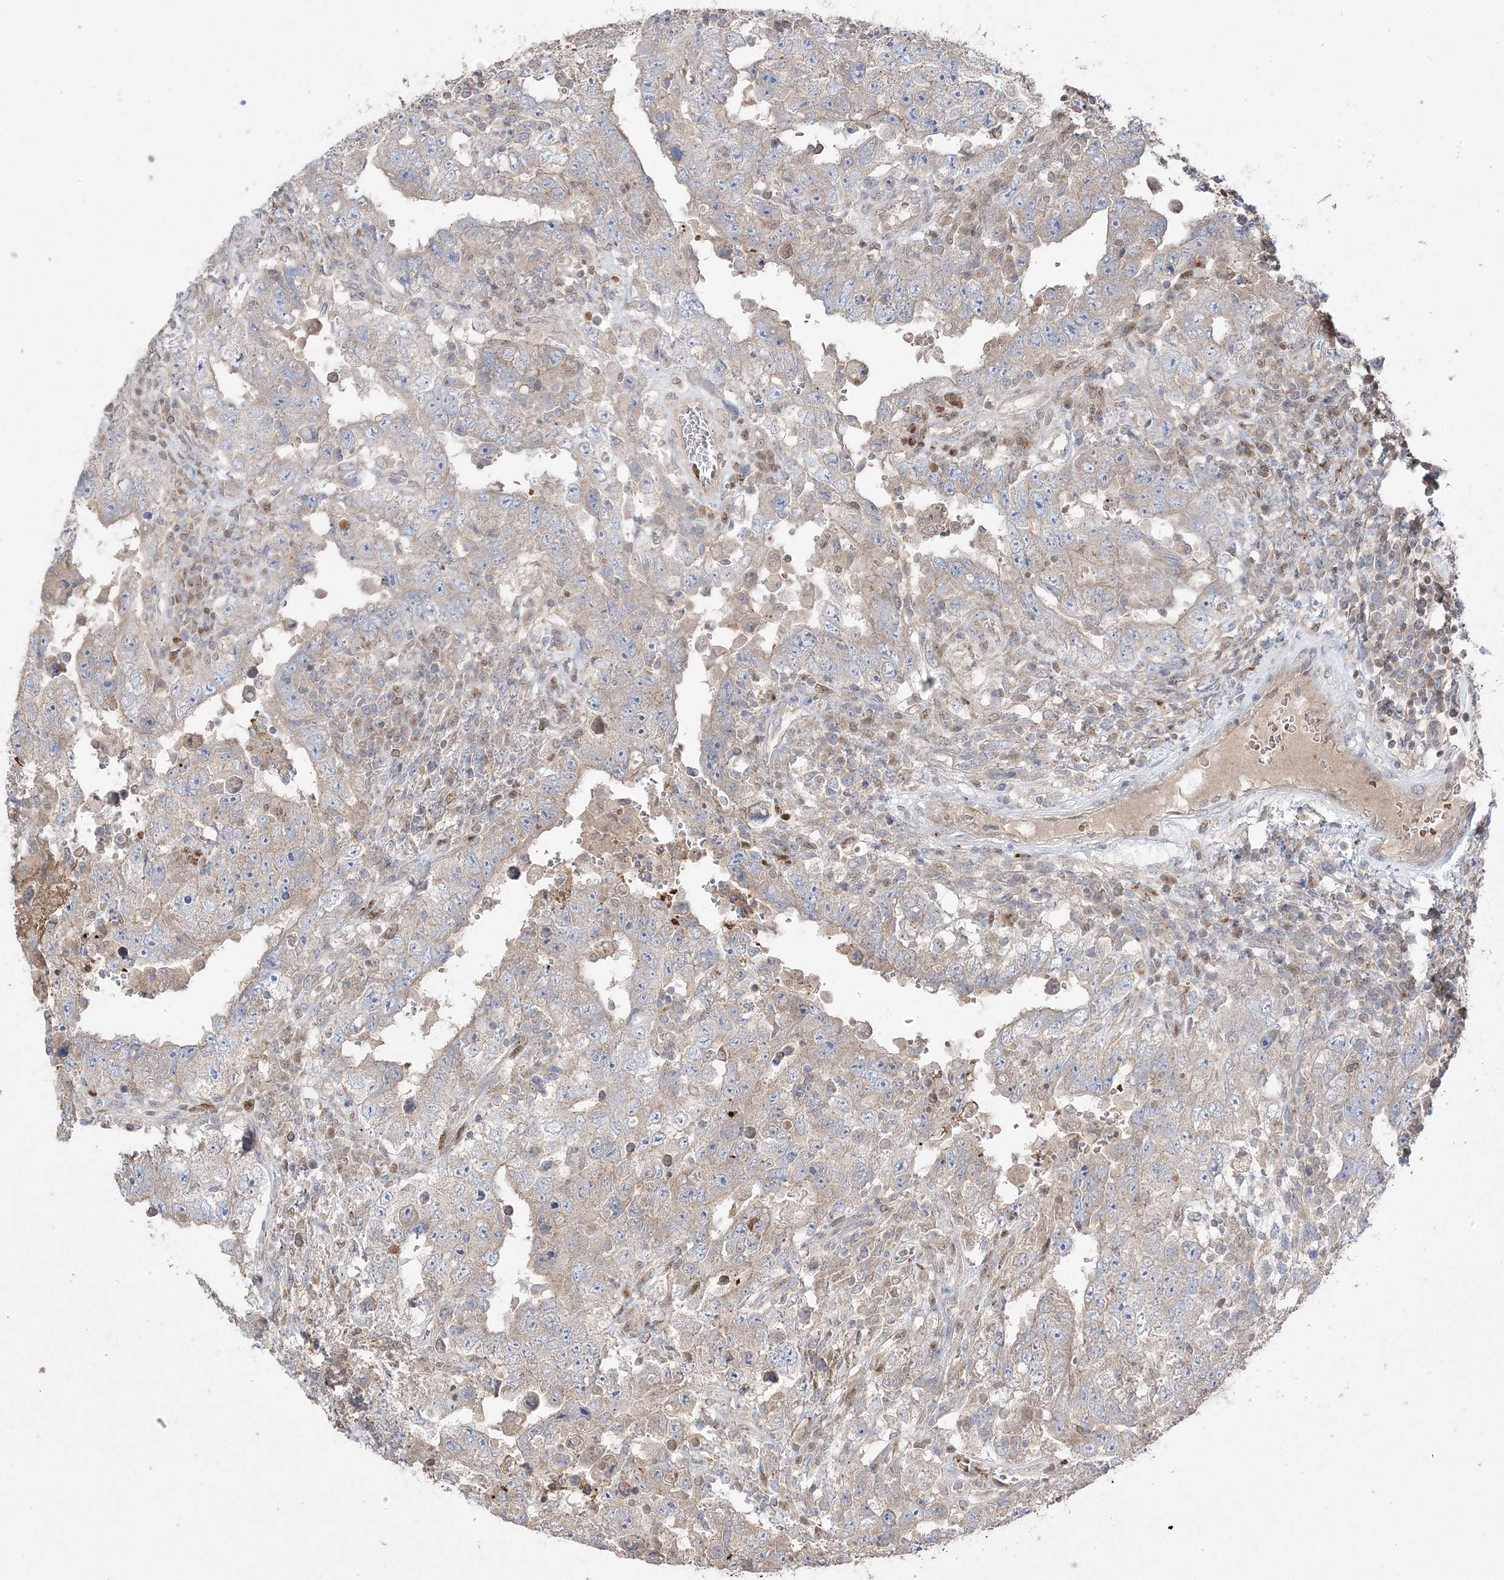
{"staining": {"intensity": "weak", "quantity": "<25%", "location": "cytoplasmic/membranous"}, "tissue": "testis cancer", "cell_type": "Tumor cells", "image_type": "cancer", "snomed": [{"axis": "morphology", "description": "Carcinoma, Embryonal, NOS"}, {"axis": "topography", "description": "Testis"}], "caption": "Testis embryonal carcinoma was stained to show a protein in brown. There is no significant expression in tumor cells.", "gene": "PPOX", "patient": {"sex": "male", "age": 26}}